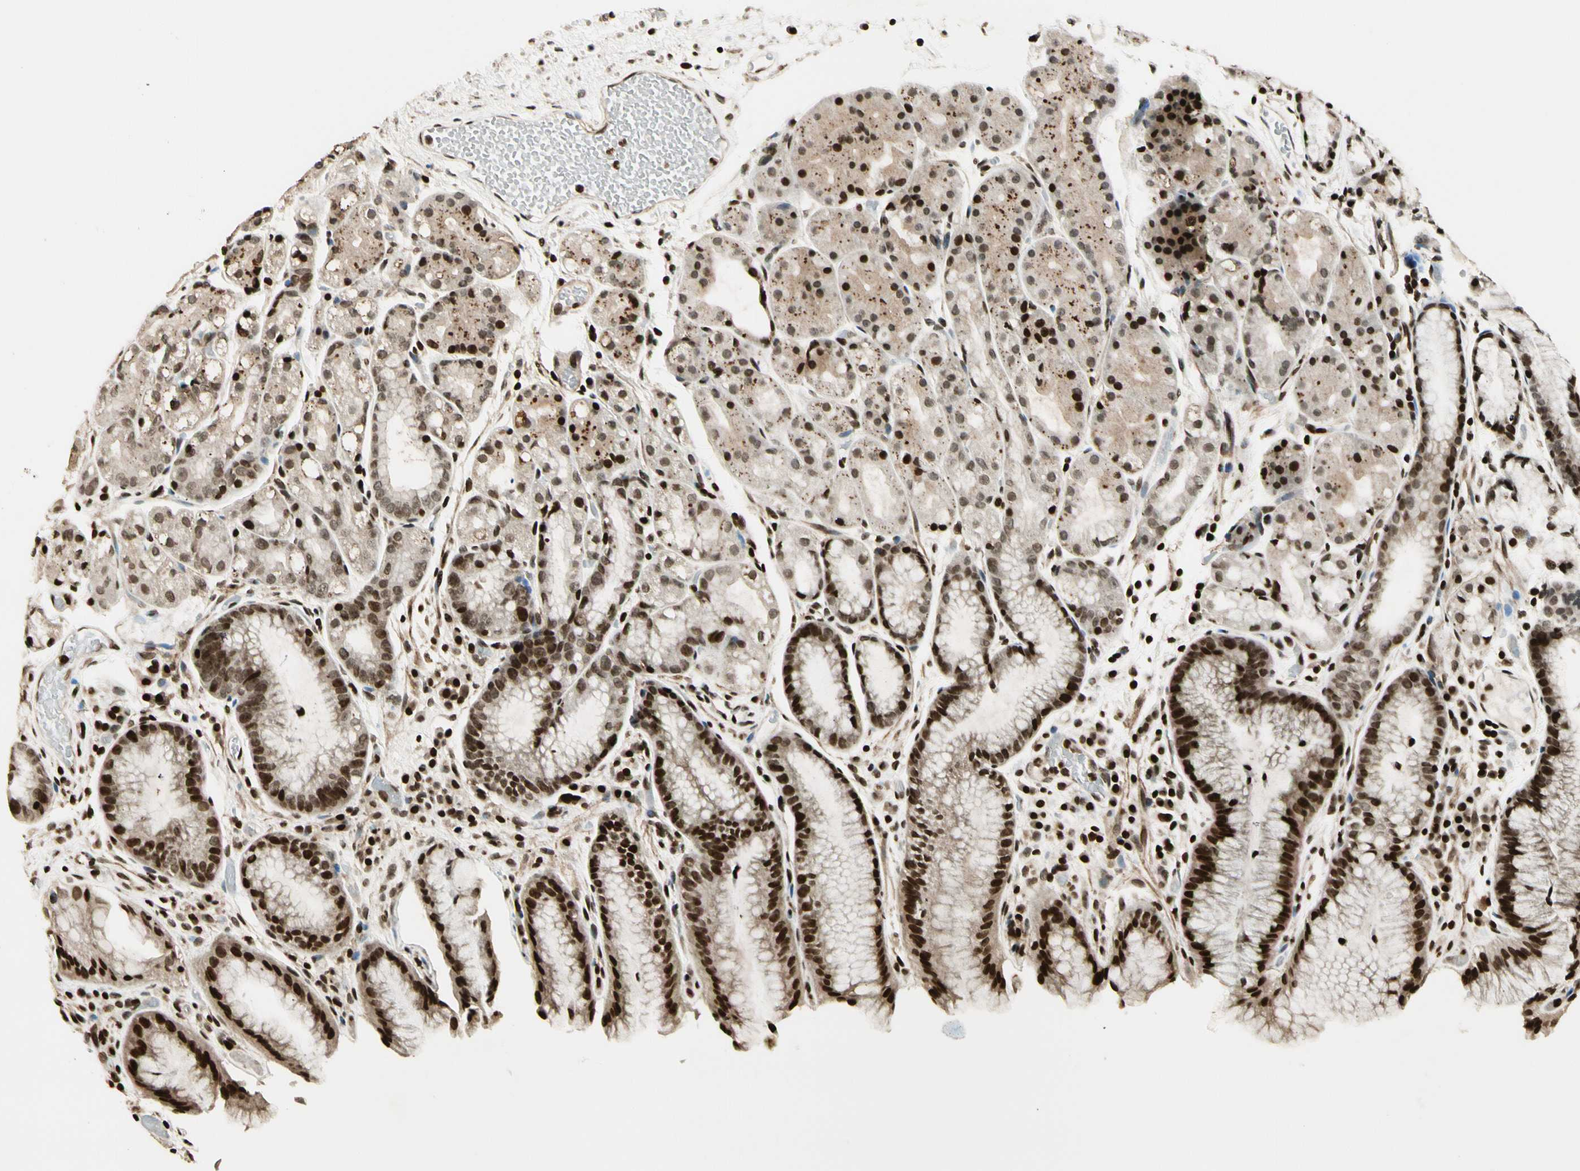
{"staining": {"intensity": "strong", "quantity": ">75%", "location": "cytoplasmic/membranous,nuclear"}, "tissue": "stomach", "cell_type": "Glandular cells", "image_type": "normal", "snomed": [{"axis": "morphology", "description": "Normal tissue, NOS"}, {"axis": "topography", "description": "Stomach, upper"}], "caption": "Immunohistochemistry (IHC) staining of normal stomach, which shows high levels of strong cytoplasmic/membranous,nuclear expression in approximately >75% of glandular cells indicating strong cytoplasmic/membranous,nuclear protein positivity. The staining was performed using DAB (3,3'-diaminobenzidine) (brown) for protein detection and nuclei were counterstained in hematoxylin (blue).", "gene": "TSHZ3", "patient": {"sex": "male", "age": 72}}